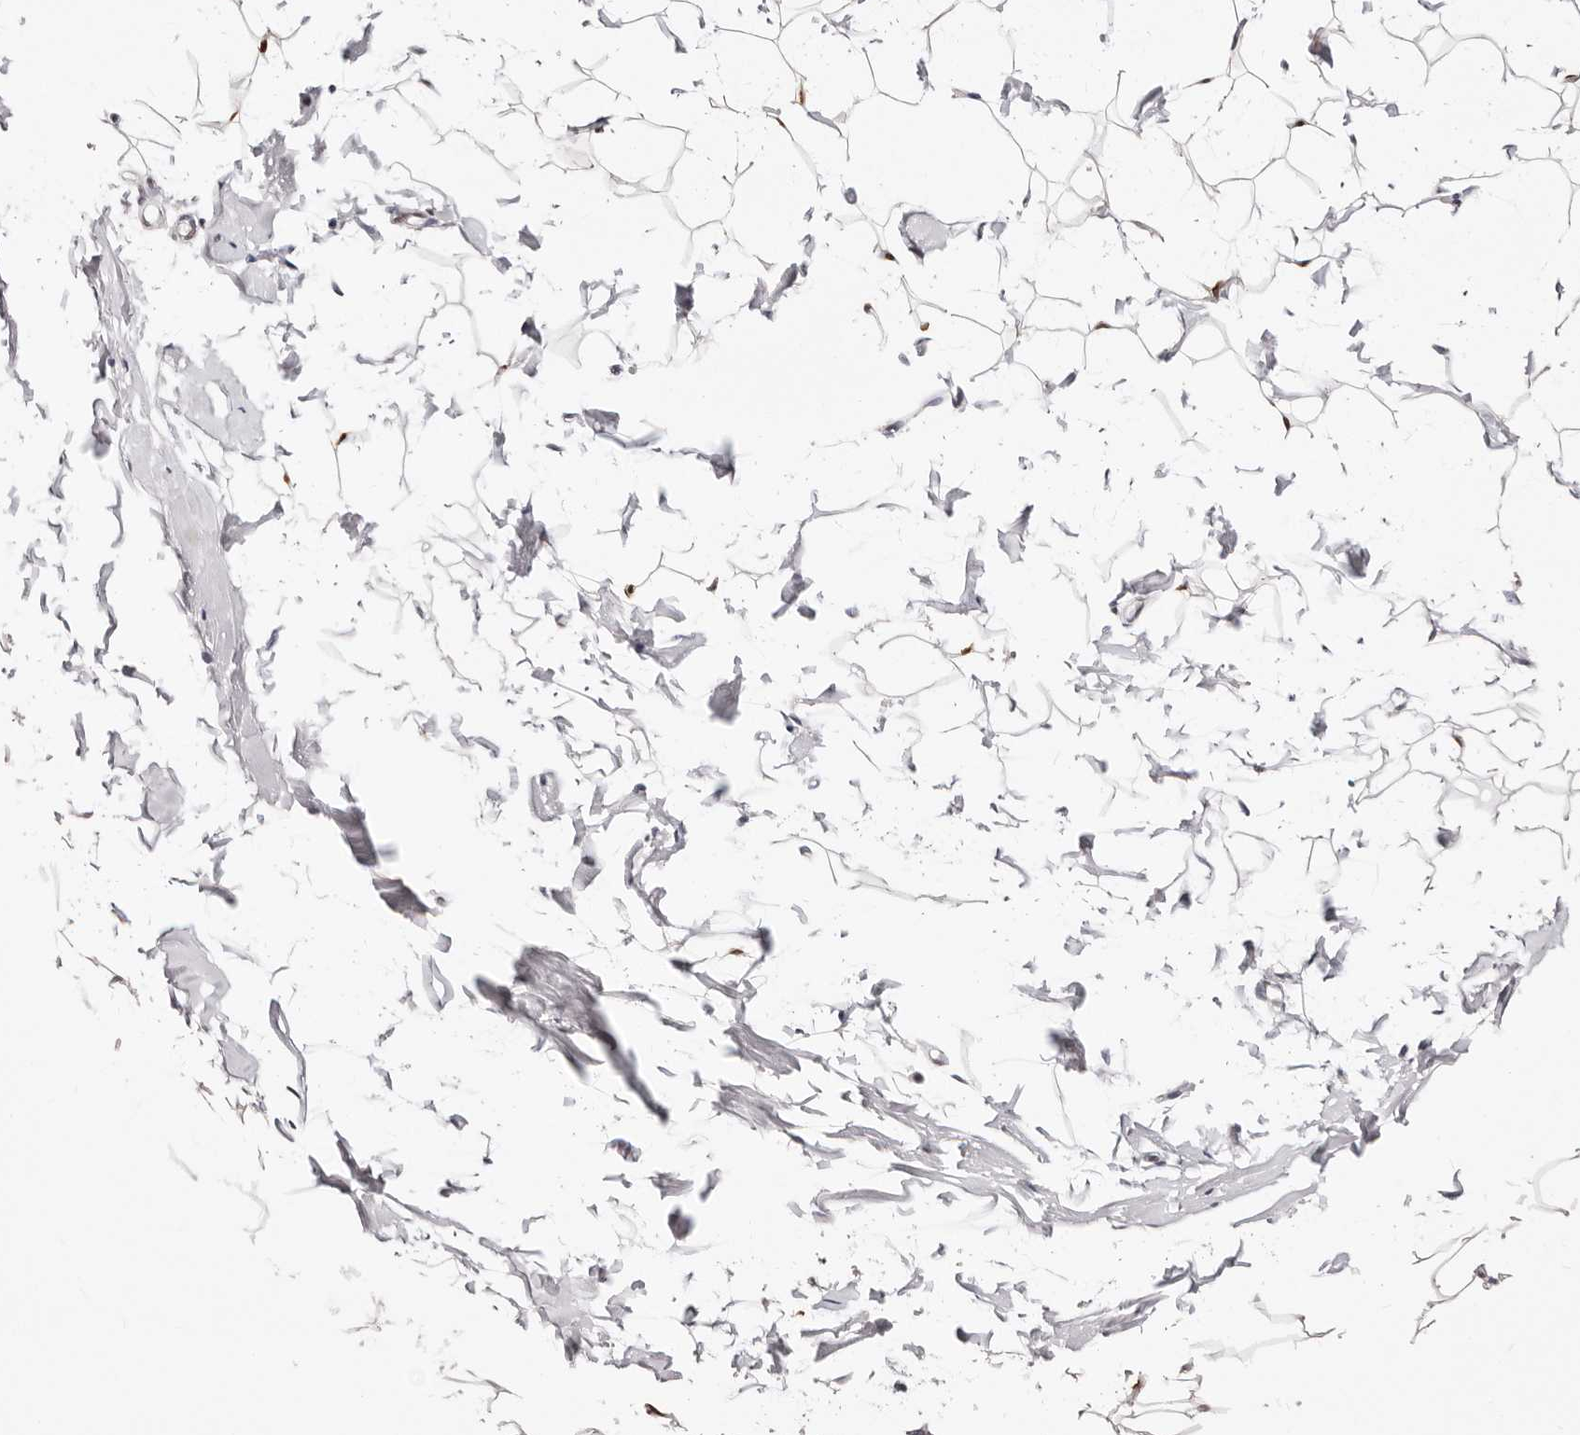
{"staining": {"intensity": "moderate", "quantity": ">75%", "location": "nuclear"}, "tissue": "adipose tissue", "cell_type": "Adipocytes", "image_type": "normal", "snomed": [{"axis": "morphology", "description": "Normal tissue, NOS"}, {"axis": "topography", "description": "Breast"}], "caption": "DAB immunohistochemical staining of normal human adipose tissue shows moderate nuclear protein staining in about >75% of adipocytes. (DAB IHC, brown staining for protein, blue staining for nuclei).", "gene": "TKT", "patient": {"sex": "female", "age": 23}}